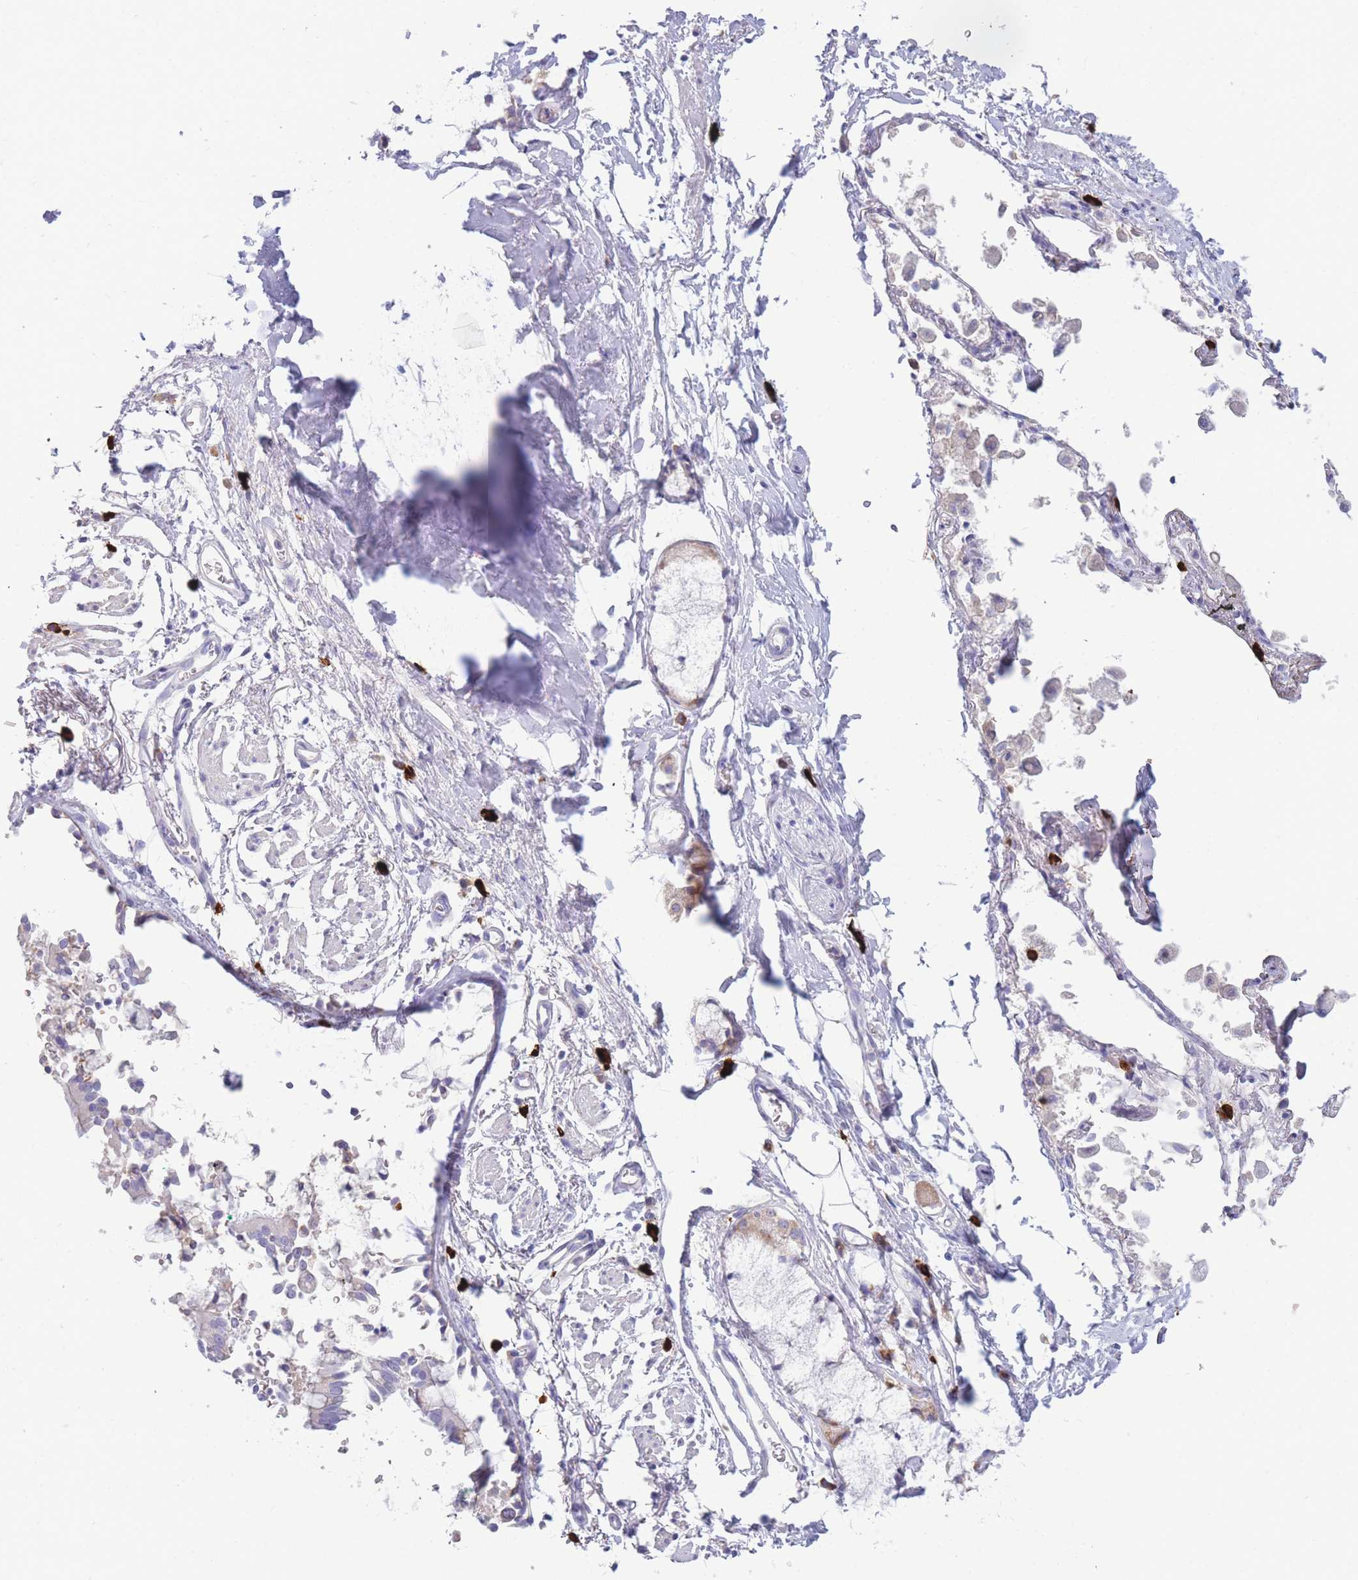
{"staining": {"intensity": "negative", "quantity": "none", "location": "none"}, "tissue": "adipose tissue", "cell_type": "Adipocytes", "image_type": "normal", "snomed": [{"axis": "morphology", "description": "Normal tissue, NOS"}, {"axis": "topography", "description": "Cartilage tissue"}], "caption": "Adipocytes show no significant expression in normal adipose tissue. (DAB immunohistochemistry visualized using brightfield microscopy, high magnification).", "gene": "TPSAB1", "patient": {"sex": "male", "age": 73}}